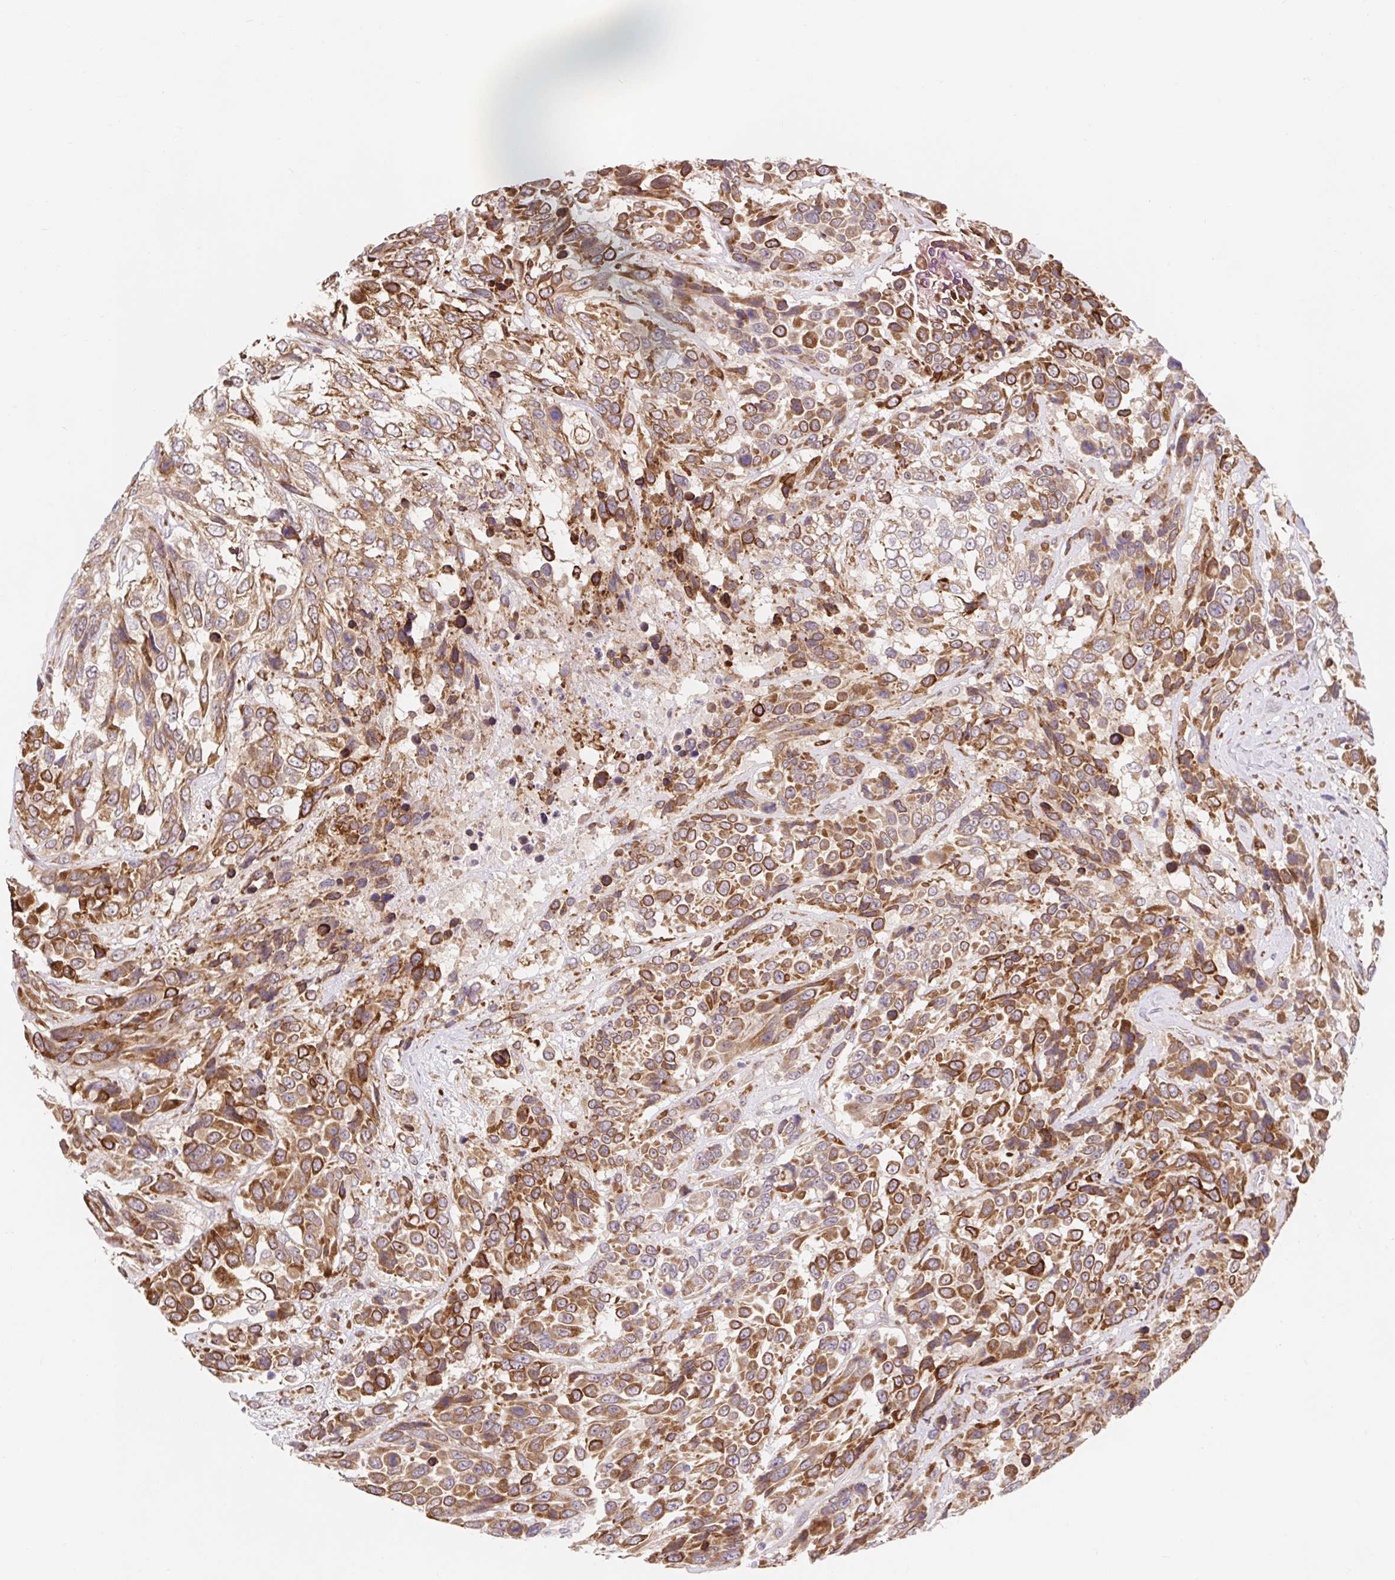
{"staining": {"intensity": "moderate", "quantity": ">75%", "location": "cytoplasmic/membranous"}, "tissue": "urothelial cancer", "cell_type": "Tumor cells", "image_type": "cancer", "snomed": [{"axis": "morphology", "description": "Urothelial carcinoma, High grade"}, {"axis": "topography", "description": "Urinary bladder"}], "caption": "A histopathology image of urothelial cancer stained for a protein demonstrates moderate cytoplasmic/membranous brown staining in tumor cells.", "gene": "LYPD5", "patient": {"sex": "female", "age": 70}}